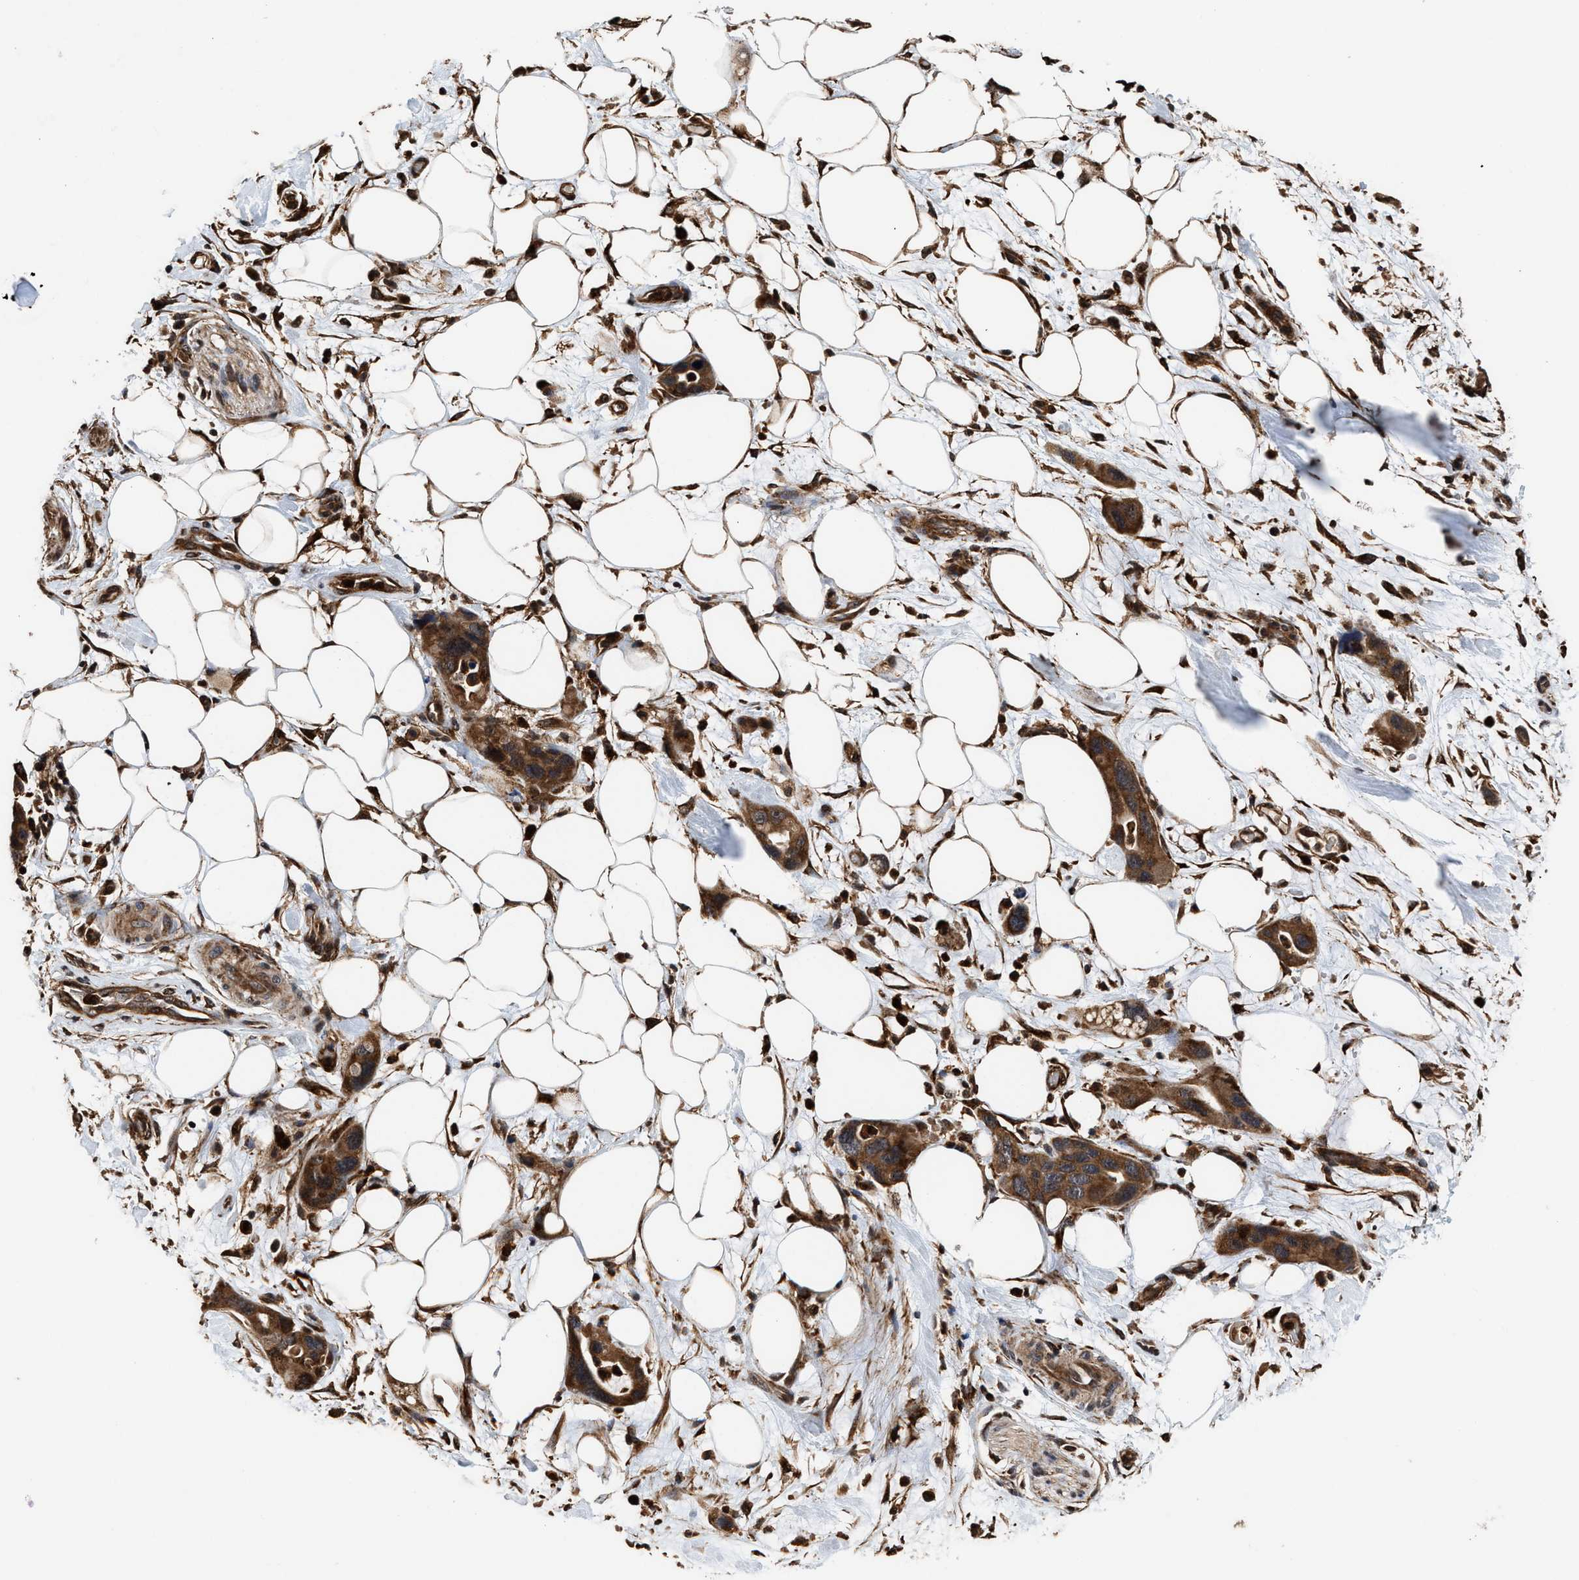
{"staining": {"intensity": "moderate", "quantity": ">75%", "location": "cytoplasmic/membranous"}, "tissue": "pancreatic cancer", "cell_type": "Tumor cells", "image_type": "cancer", "snomed": [{"axis": "morphology", "description": "Adenocarcinoma, NOS"}, {"axis": "topography", "description": "Pancreas"}], "caption": "Pancreatic cancer was stained to show a protein in brown. There is medium levels of moderate cytoplasmic/membranous staining in about >75% of tumor cells.", "gene": "SEPTIN2", "patient": {"sex": "female", "age": 71}}